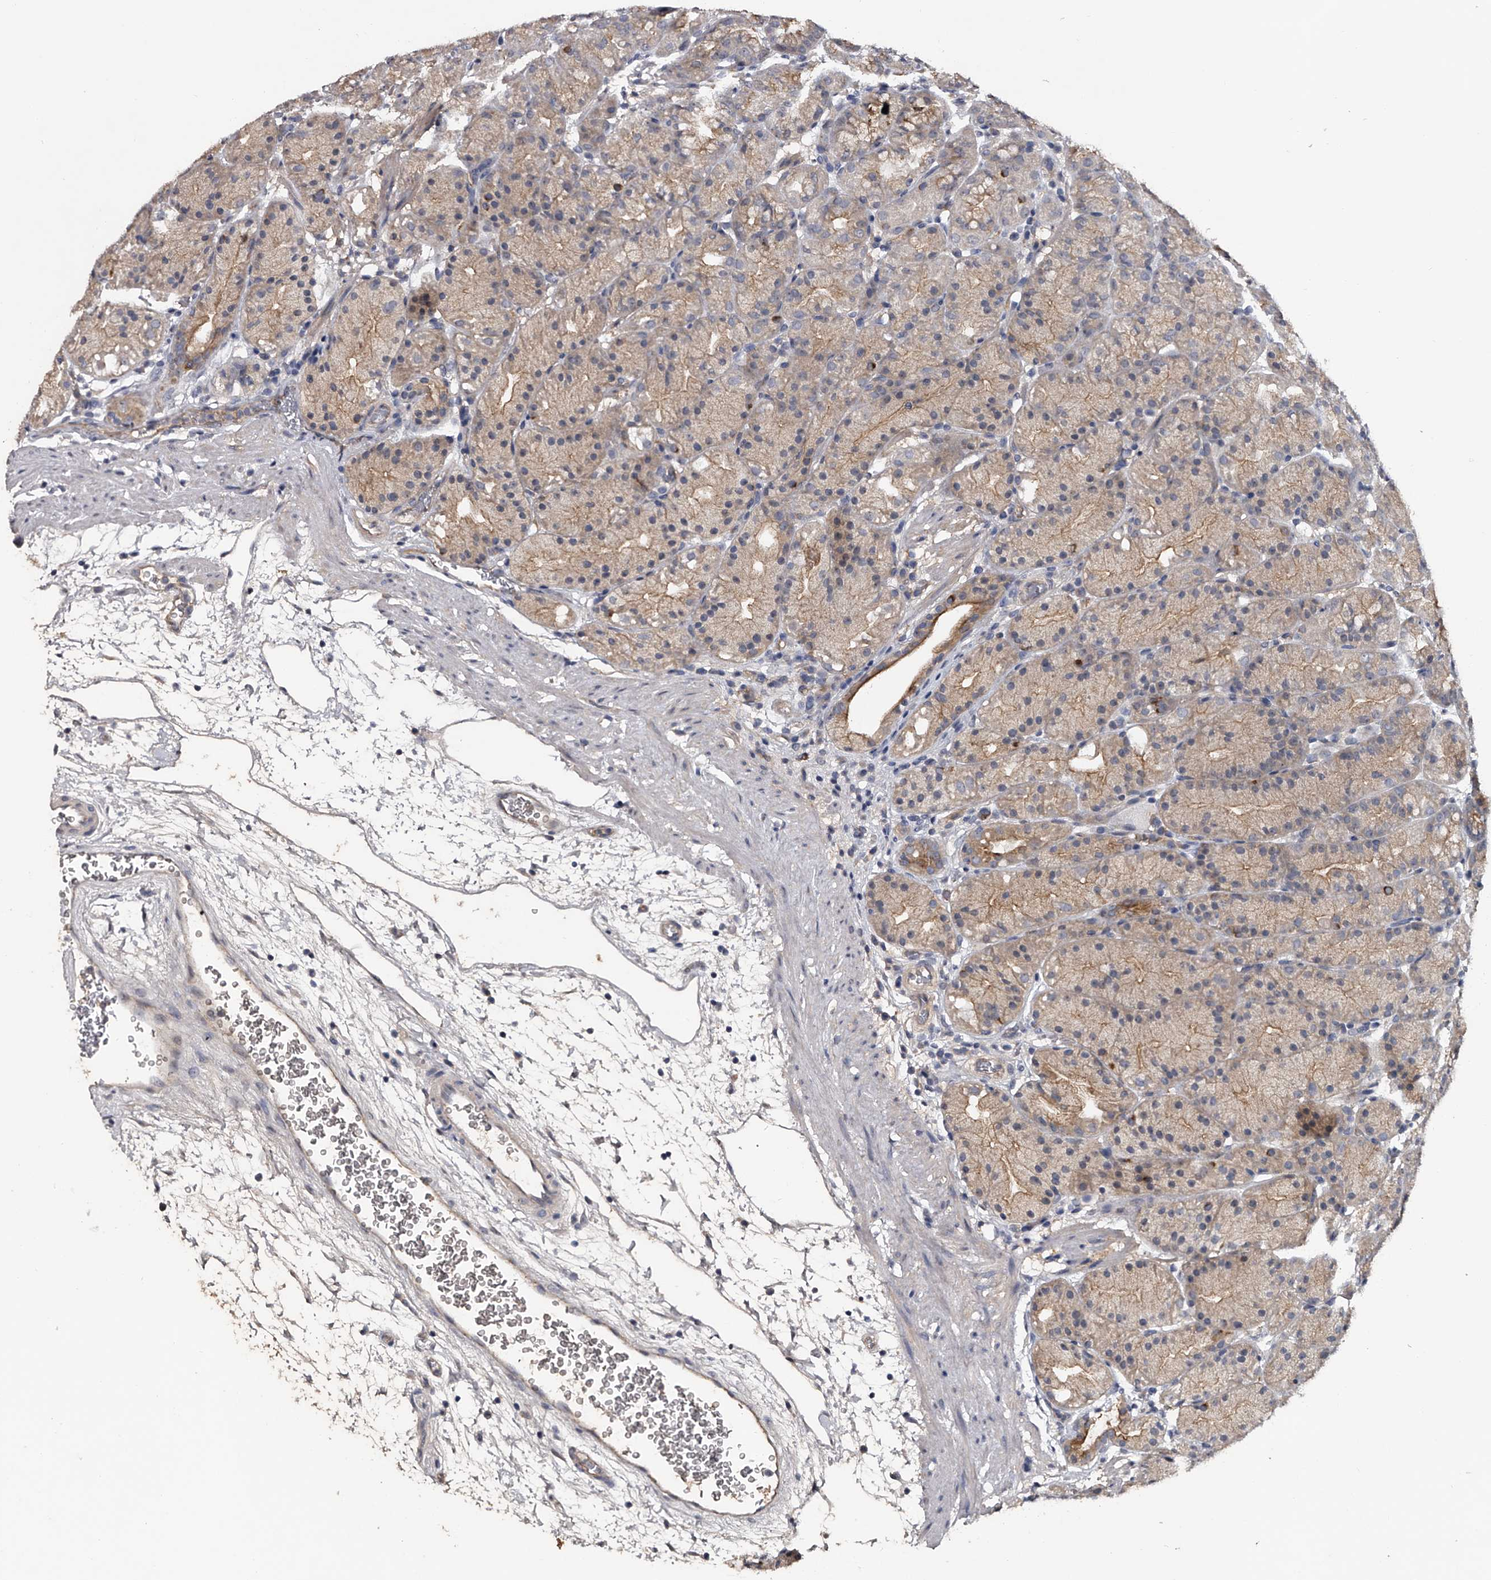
{"staining": {"intensity": "moderate", "quantity": "25%-75%", "location": "cytoplasmic/membranous"}, "tissue": "stomach", "cell_type": "Glandular cells", "image_type": "normal", "snomed": [{"axis": "morphology", "description": "Normal tissue, NOS"}, {"axis": "topography", "description": "Stomach, upper"}], "caption": "Stomach stained with a brown dye reveals moderate cytoplasmic/membranous positive positivity in approximately 25%-75% of glandular cells.", "gene": "MDN1", "patient": {"sex": "male", "age": 48}}